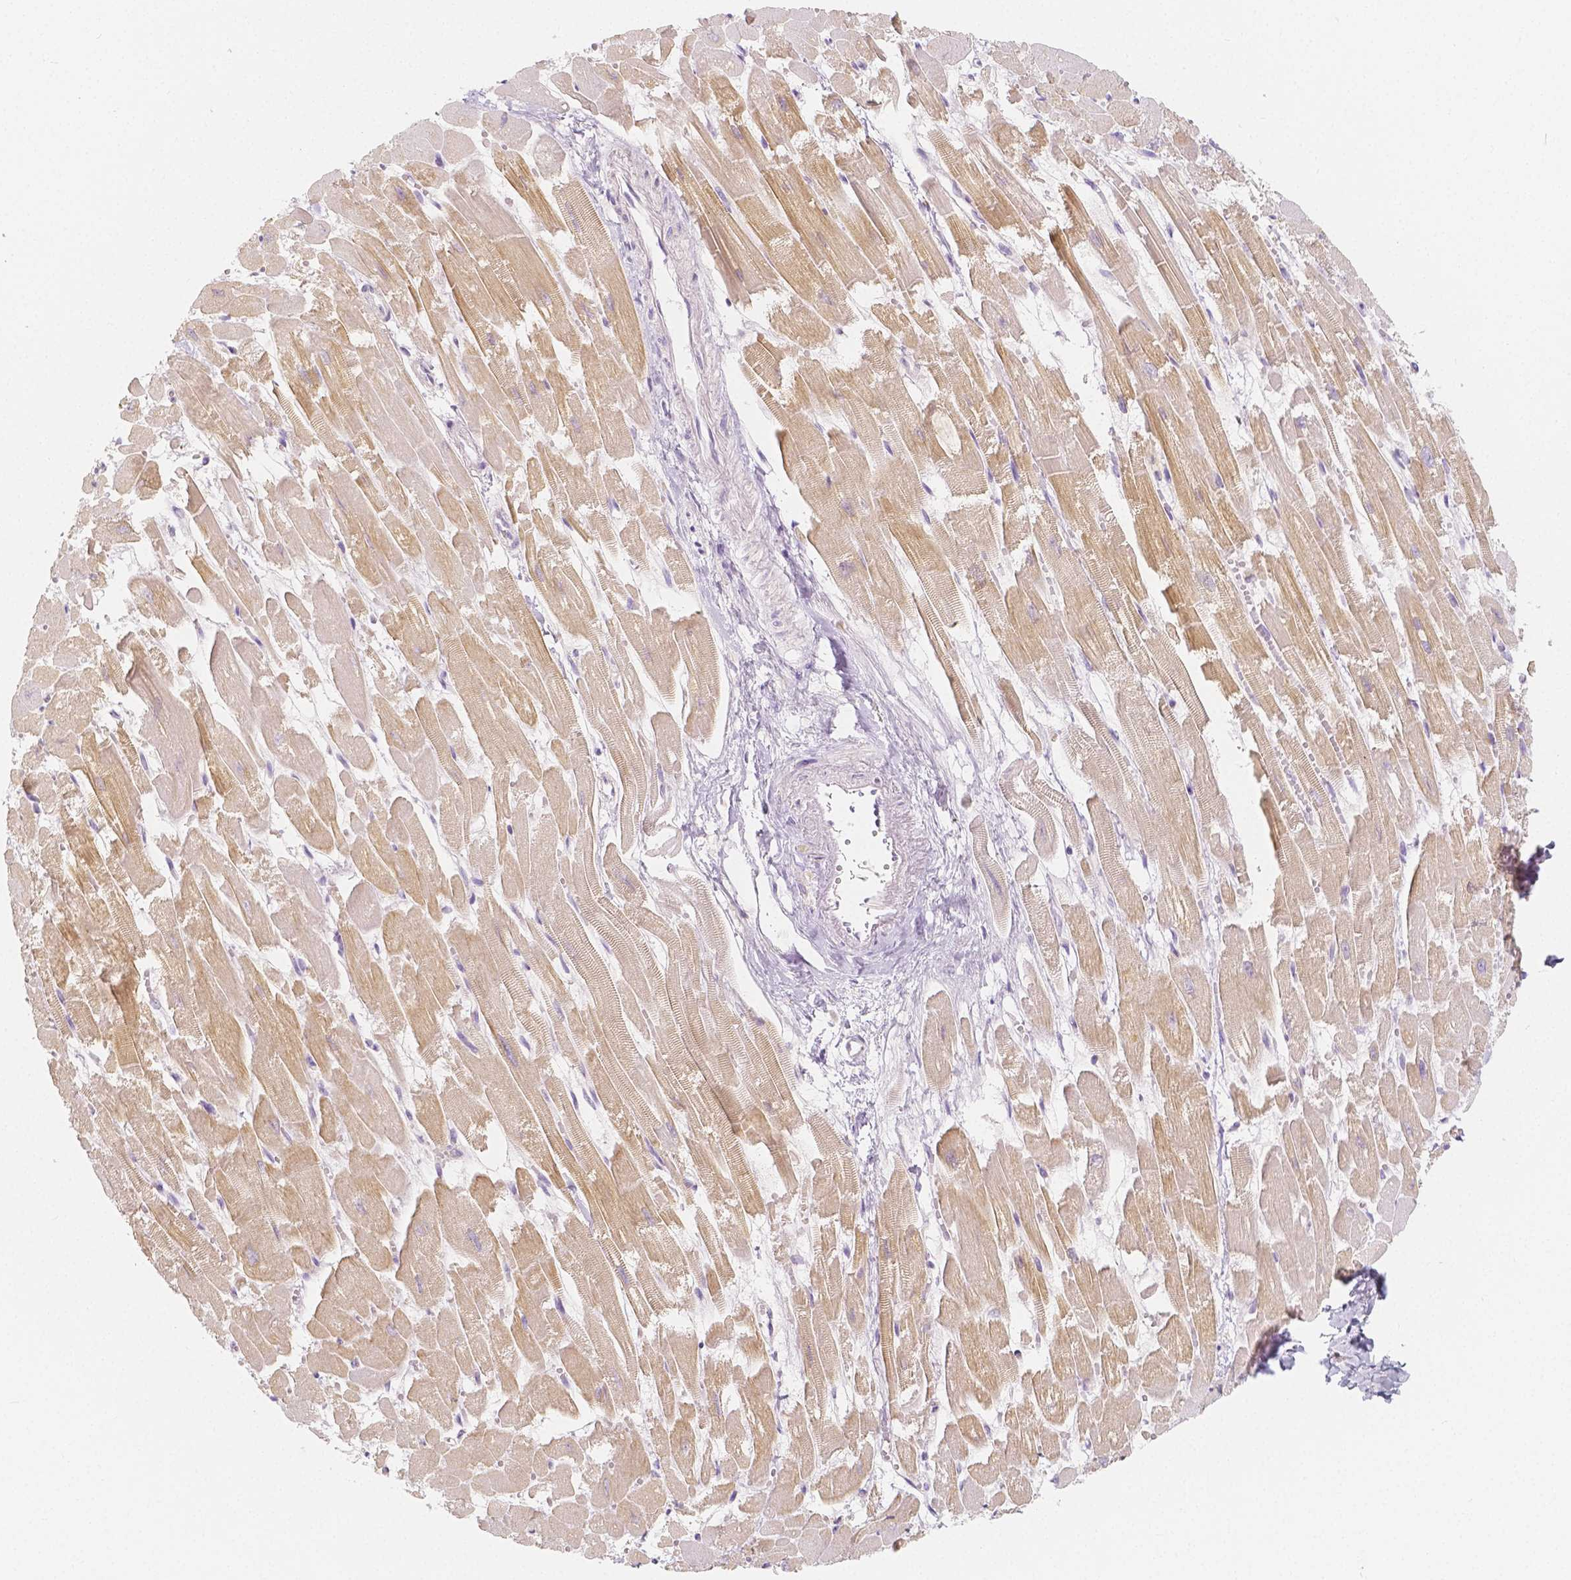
{"staining": {"intensity": "weak", "quantity": ">75%", "location": "cytoplasmic/membranous"}, "tissue": "heart muscle", "cell_type": "Cardiomyocytes", "image_type": "normal", "snomed": [{"axis": "morphology", "description": "Normal tissue, NOS"}, {"axis": "topography", "description": "Heart"}], "caption": "Immunohistochemical staining of normal human heart muscle demonstrates weak cytoplasmic/membranous protein positivity in approximately >75% of cardiomyocytes.", "gene": "BATF", "patient": {"sex": "female", "age": 52}}